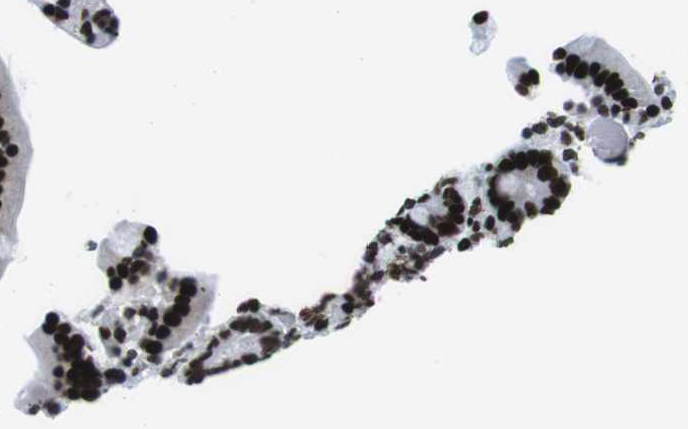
{"staining": {"intensity": "strong", "quantity": ">75%", "location": "nuclear"}, "tissue": "duodenum", "cell_type": "Glandular cells", "image_type": "normal", "snomed": [{"axis": "morphology", "description": "Normal tissue, NOS"}, {"axis": "topography", "description": "Duodenum"}], "caption": "A high-resolution image shows immunohistochemistry (IHC) staining of normal duodenum, which shows strong nuclear expression in about >75% of glandular cells. Using DAB (3,3'-diaminobenzidine) (brown) and hematoxylin (blue) stains, captured at high magnification using brightfield microscopy.", "gene": "CITED2", "patient": {"sex": "female", "age": 53}}